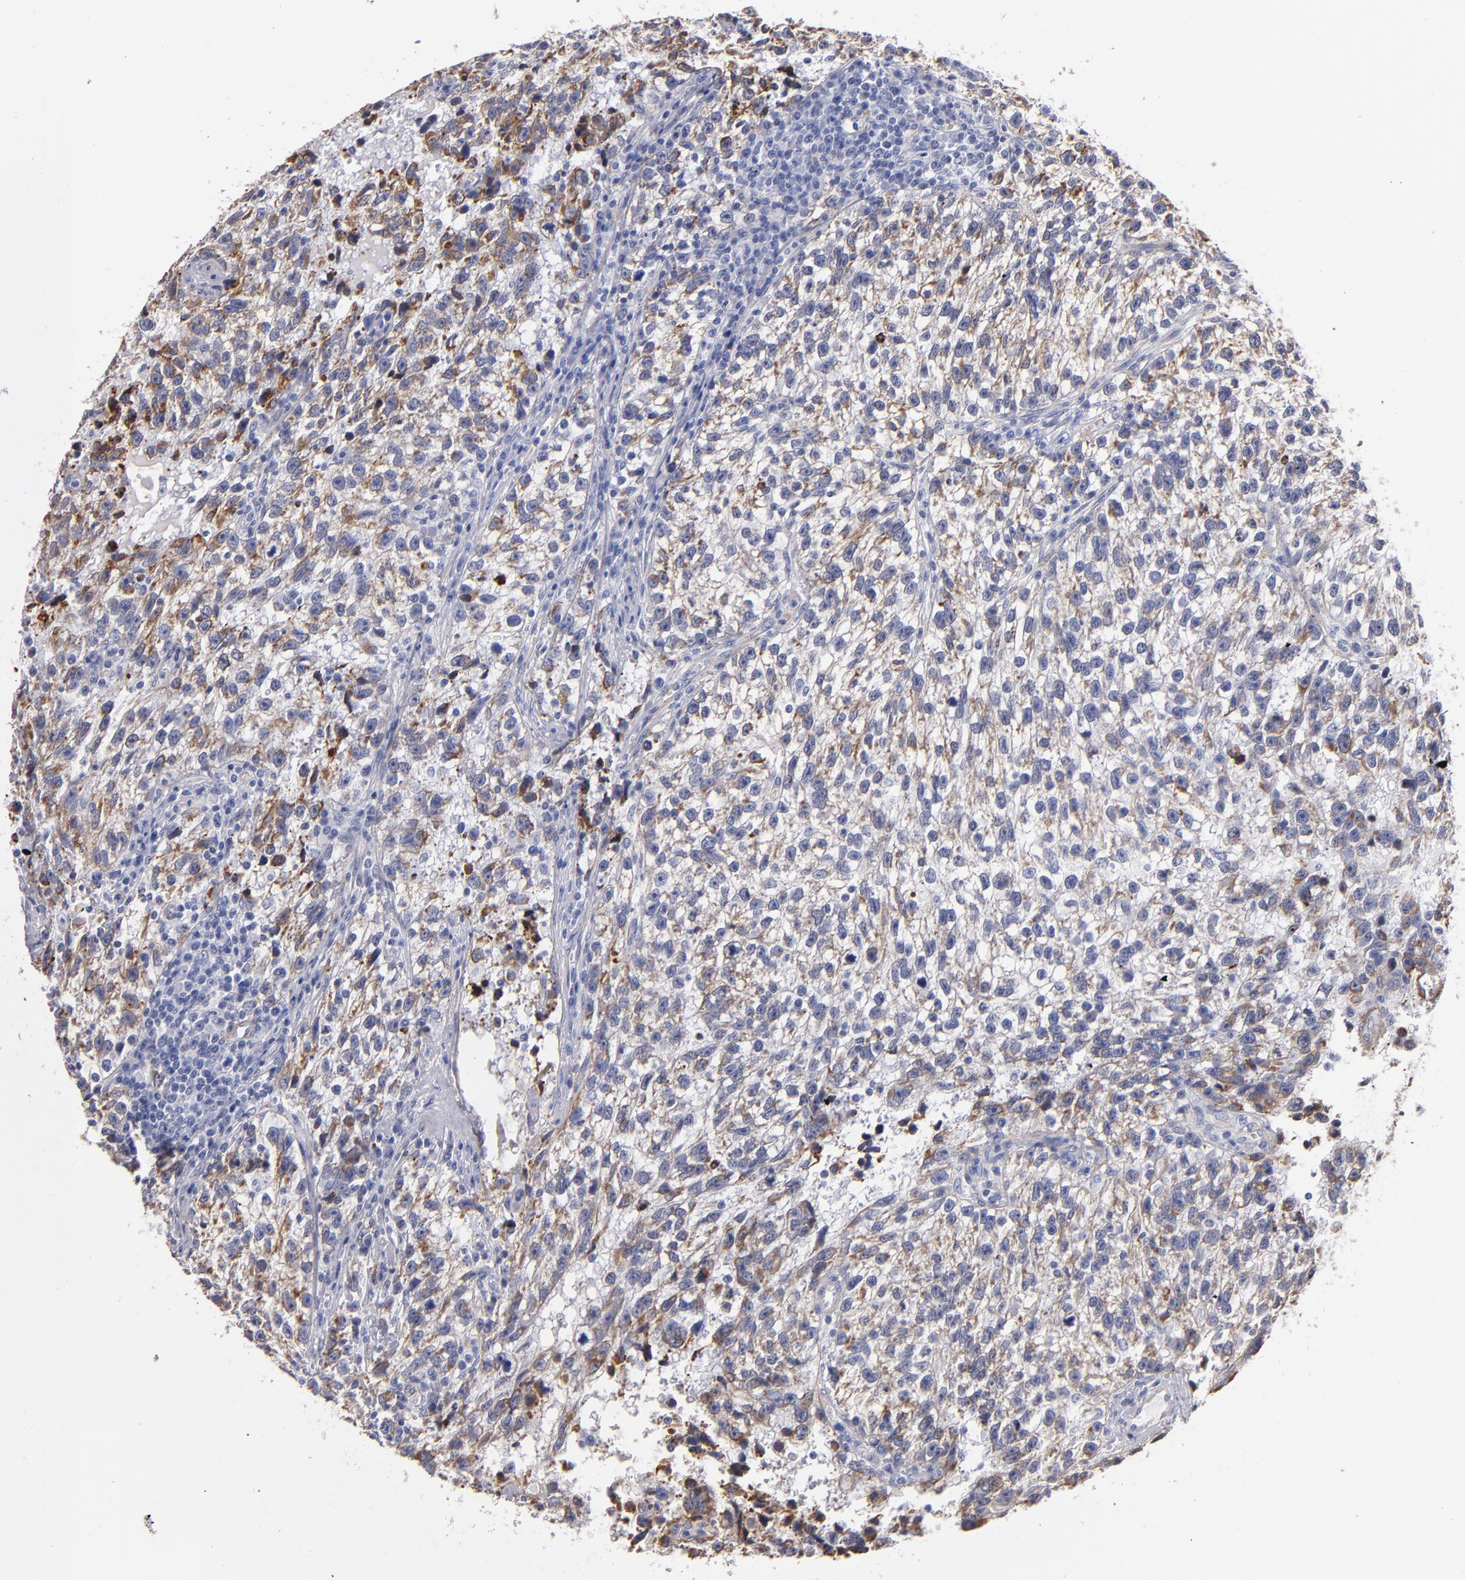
{"staining": {"intensity": "moderate", "quantity": ">75%", "location": "cytoplasmic/membranous"}, "tissue": "testis cancer", "cell_type": "Tumor cells", "image_type": "cancer", "snomed": [{"axis": "morphology", "description": "Seminoma, NOS"}, {"axis": "topography", "description": "Testis"}], "caption": "About >75% of tumor cells in seminoma (testis) exhibit moderate cytoplasmic/membranous protein positivity as visualized by brown immunohistochemical staining.", "gene": "LAMC1", "patient": {"sex": "male", "age": 38}}